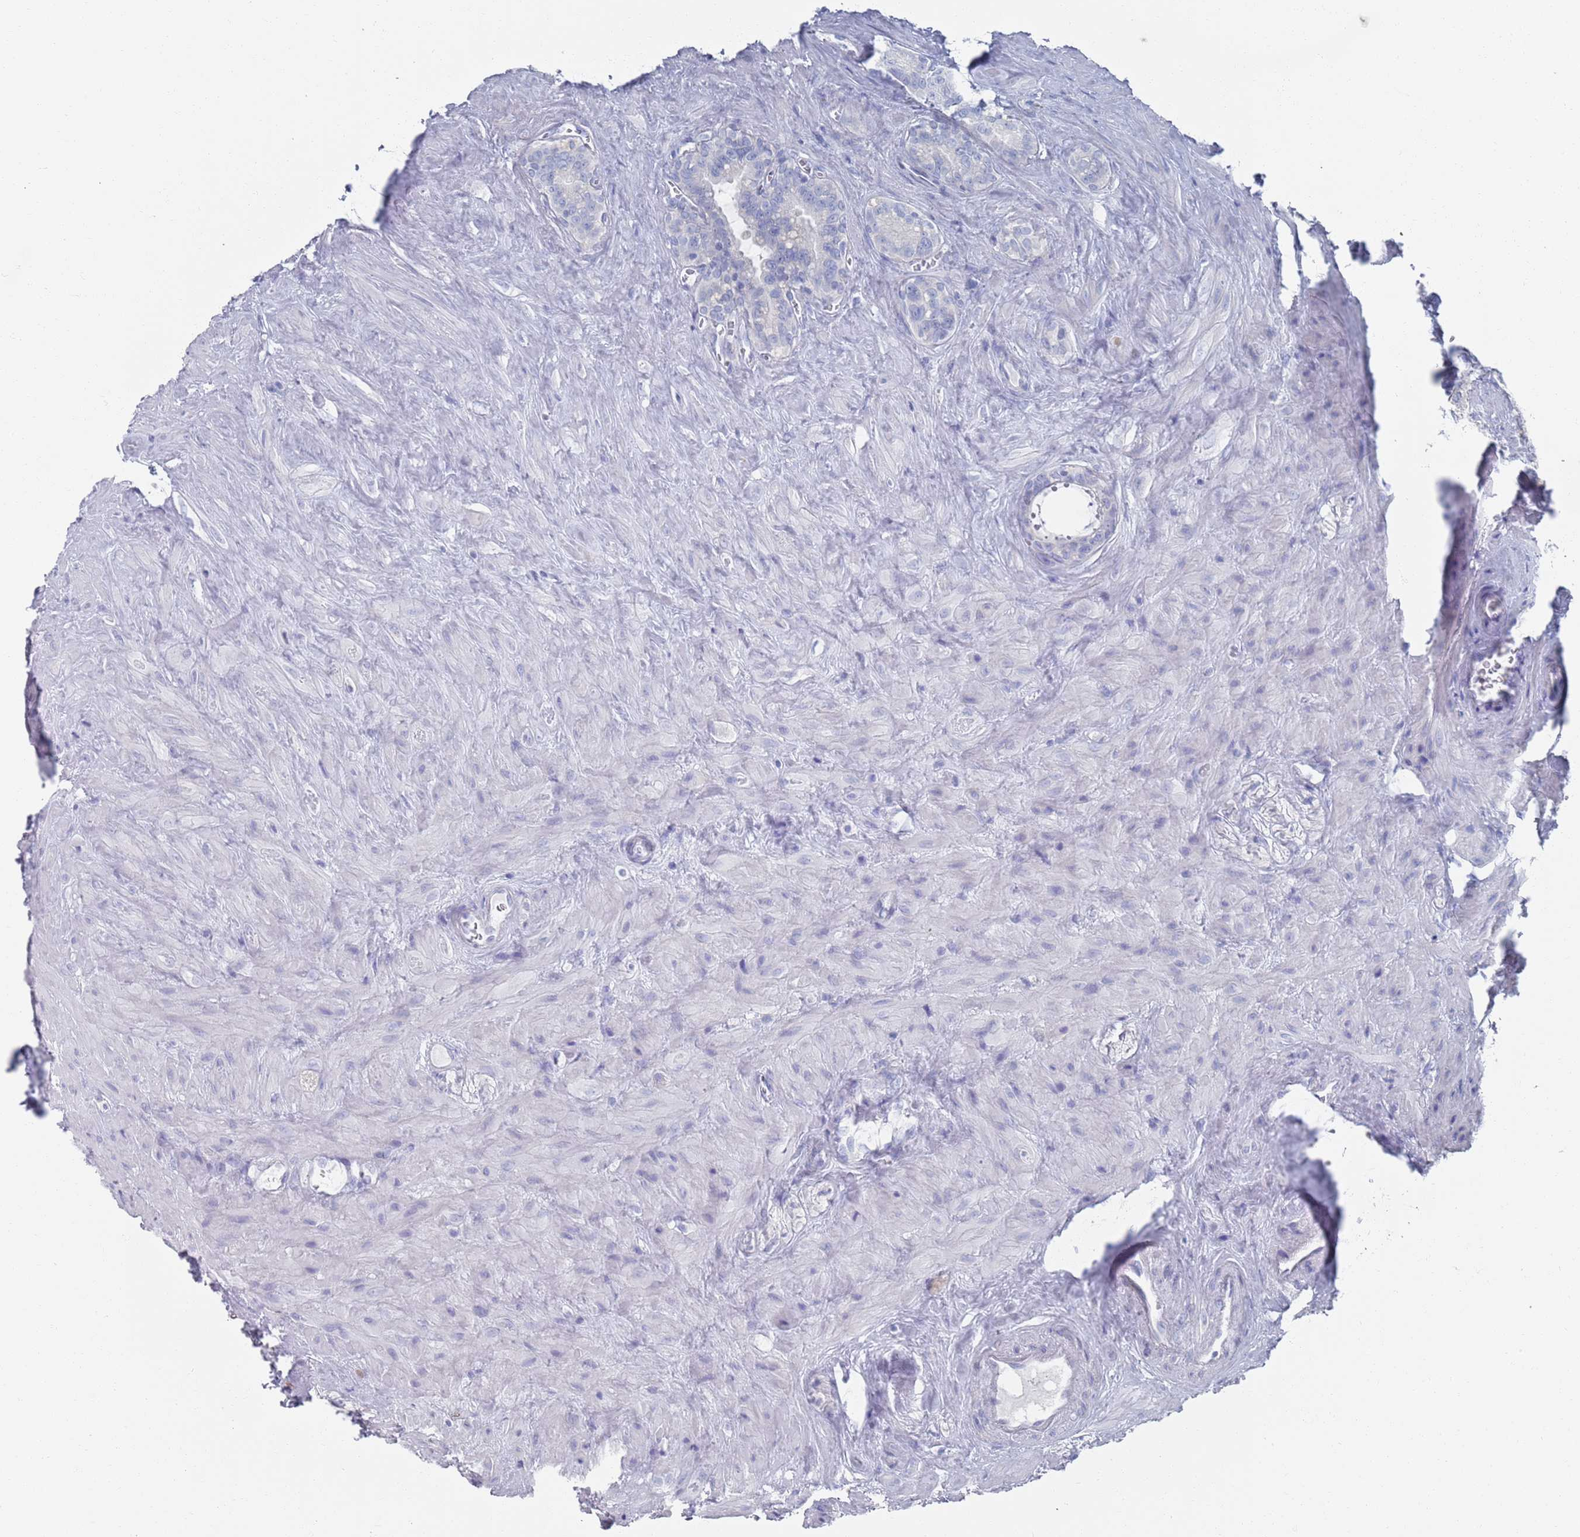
{"staining": {"intensity": "negative", "quantity": "none", "location": "none"}, "tissue": "seminal vesicle", "cell_type": "Glandular cells", "image_type": "normal", "snomed": [{"axis": "morphology", "description": "Normal tissue, NOS"}, {"axis": "topography", "description": "Prostate"}, {"axis": "topography", "description": "Seminal veicle"}], "caption": "Normal seminal vesicle was stained to show a protein in brown. There is no significant staining in glandular cells.", "gene": "MAT1A", "patient": {"sex": "male", "age": 58}}